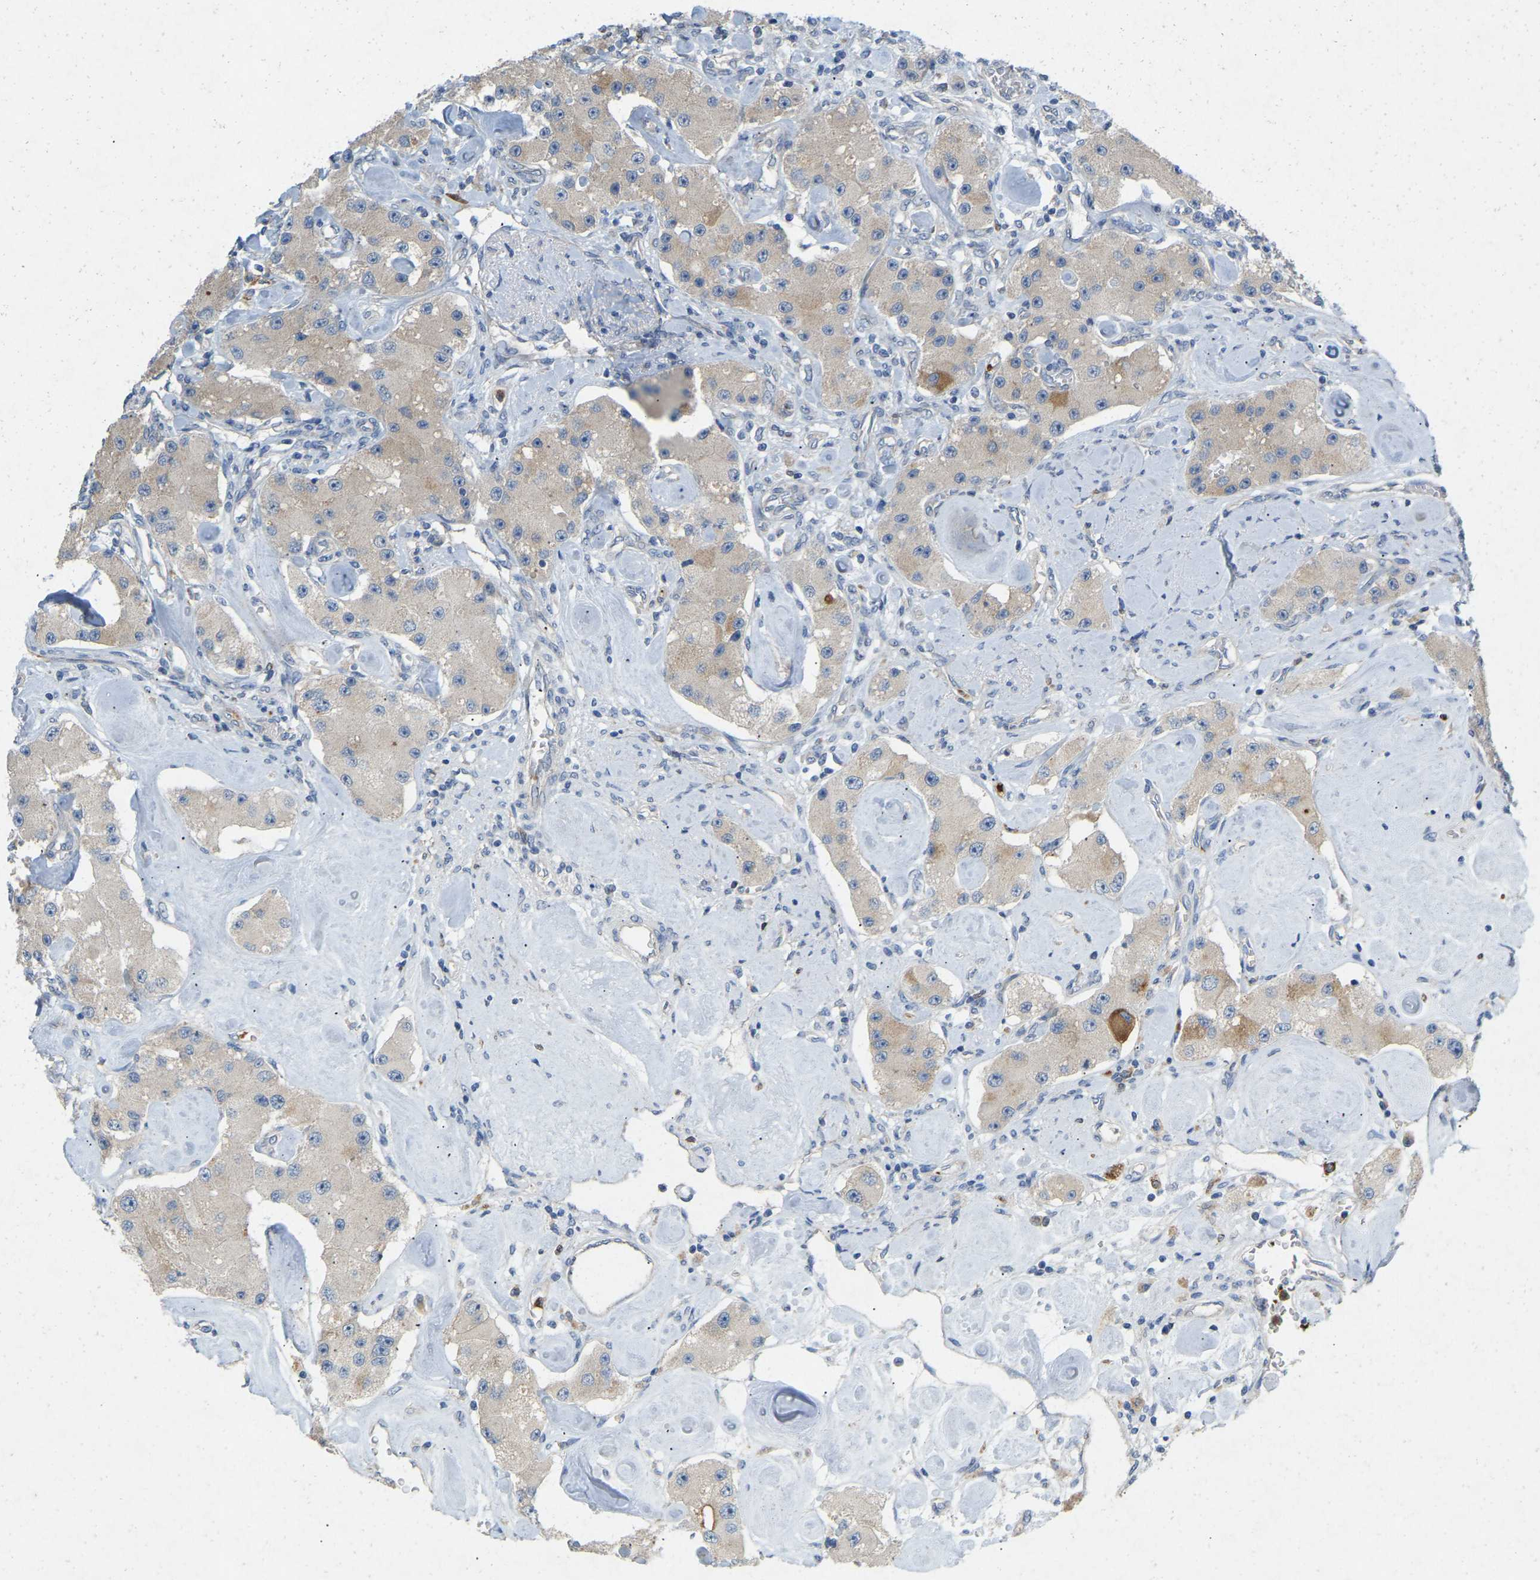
{"staining": {"intensity": "weak", "quantity": ">75%", "location": "cytoplasmic/membranous"}, "tissue": "carcinoid", "cell_type": "Tumor cells", "image_type": "cancer", "snomed": [{"axis": "morphology", "description": "Carcinoid, malignant, NOS"}, {"axis": "topography", "description": "Pancreas"}], "caption": "IHC image of neoplastic tissue: human carcinoid stained using immunohistochemistry (IHC) displays low levels of weak protein expression localized specifically in the cytoplasmic/membranous of tumor cells, appearing as a cytoplasmic/membranous brown color.", "gene": "RHEB", "patient": {"sex": "male", "age": 41}}